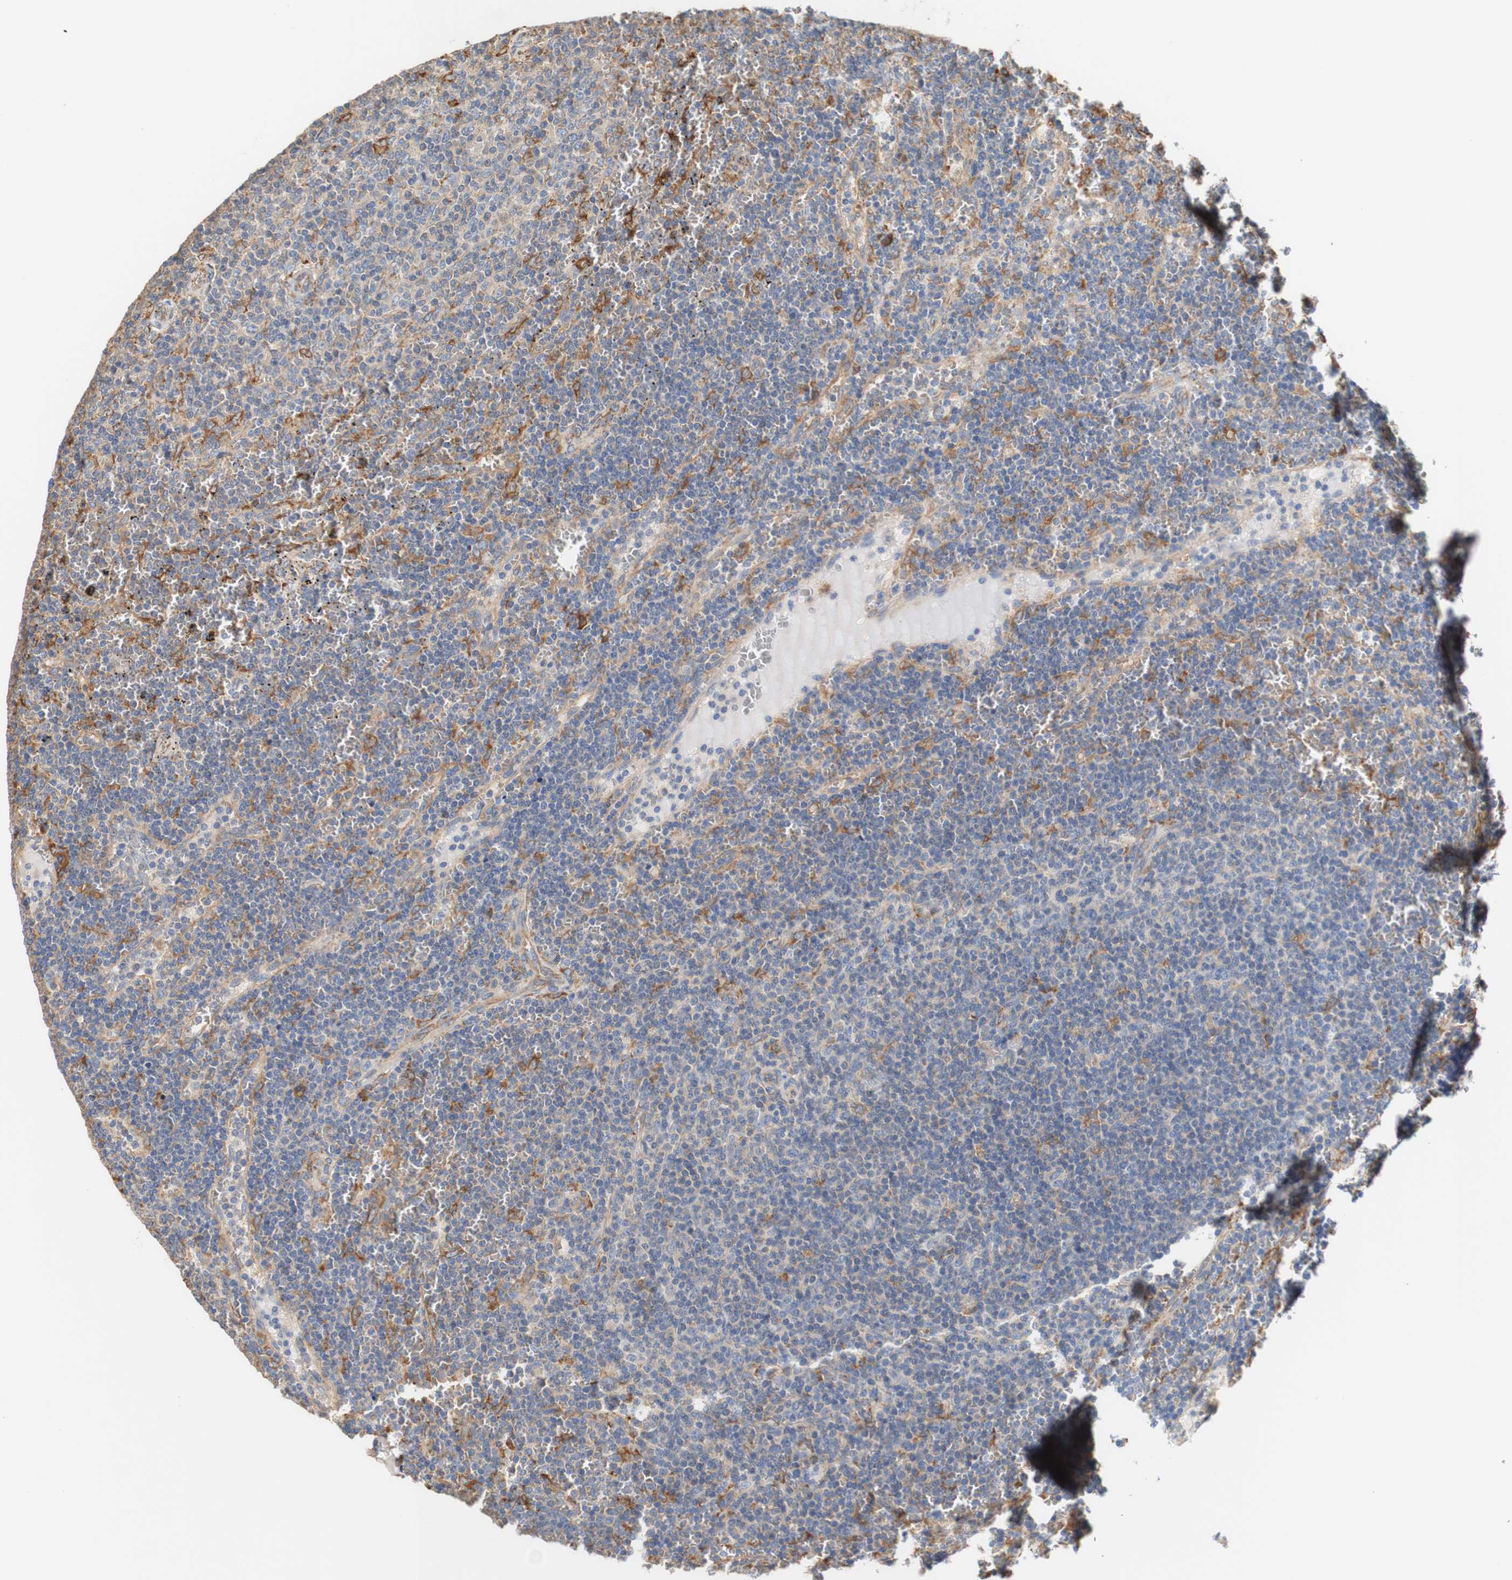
{"staining": {"intensity": "weak", "quantity": ">75%", "location": "cytoplasmic/membranous"}, "tissue": "lymphoma", "cell_type": "Tumor cells", "image_type": "cancer", "snomed": [{"axis": "morphology", "description": "Malignant lymphoma, non-Hodgkin's type, Low grade"}, {"axis": "topography", "description": "Spleen"}], "caption": "A brown stain highlights weak cytoplasmic/membranous staining of a protein in lymphoma tumor cells. The staining is performed using DAB (3,3'-diaminobenzidine) brown chromogen to label protein expression. The nuclei are counter-stained blue using hematoxylin.", "gene": "EIF2AK4", "patient": {"sex": "female", "age": 50}}